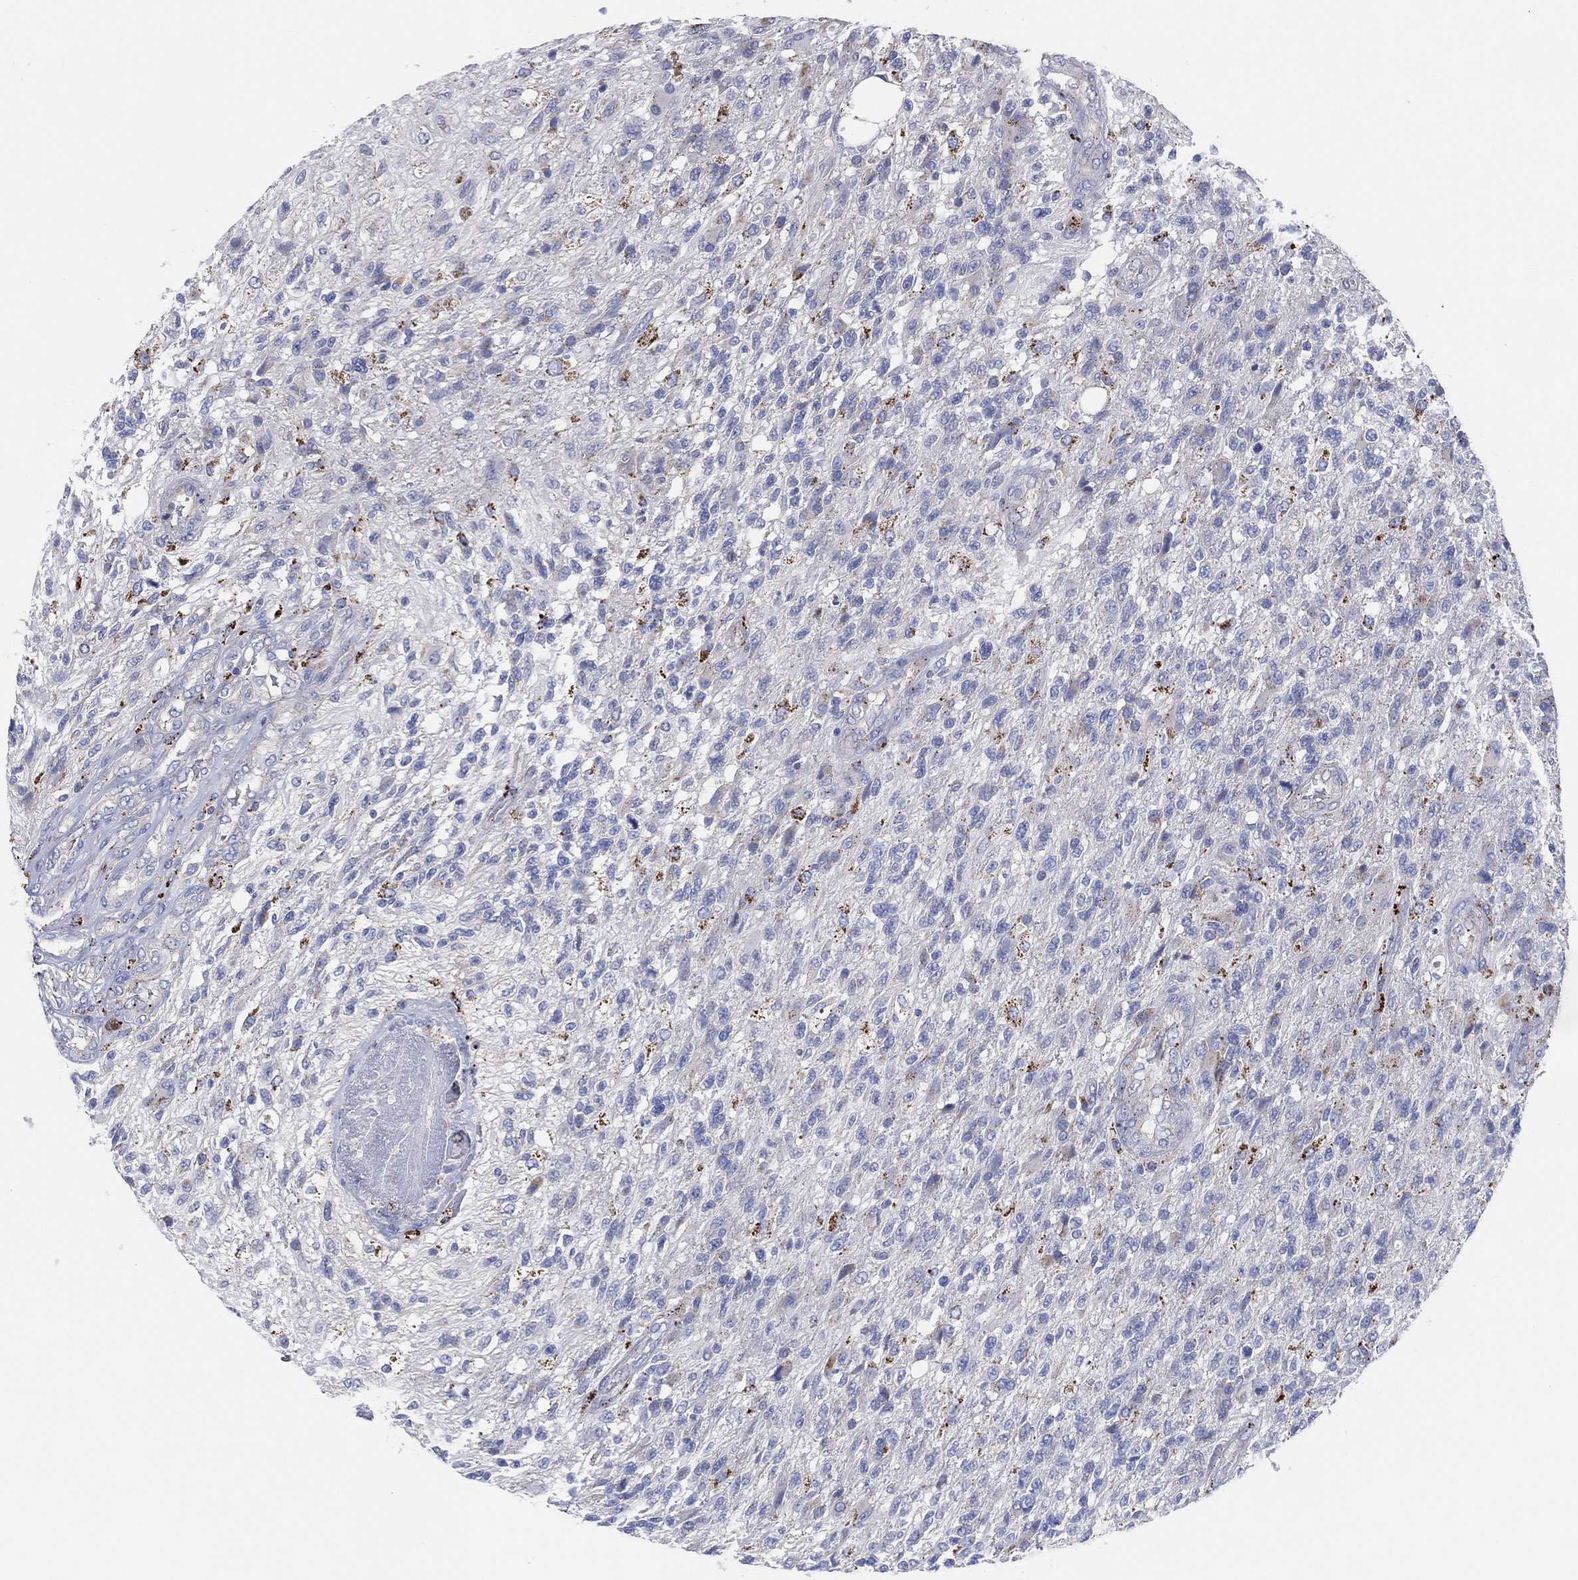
{"staining": {"intensity": "negative", "quantity": "none", "location": "none"}, "tissue": "glioma", "cell_type": "Tumor cells", "image_type": "cancer", "snomed": [{"axis": "morphology", "description": "Glioma, malignant, High grade"}, {"axis": "topography", "description": "Brain"}], "caption": "This is an immunohistochemistry (IHC) image of human high-grade glioma (malignant). There is no positivity in tumor cells.", "gene": "GALNS", "patient": {"sex": "male", "age": 56}}